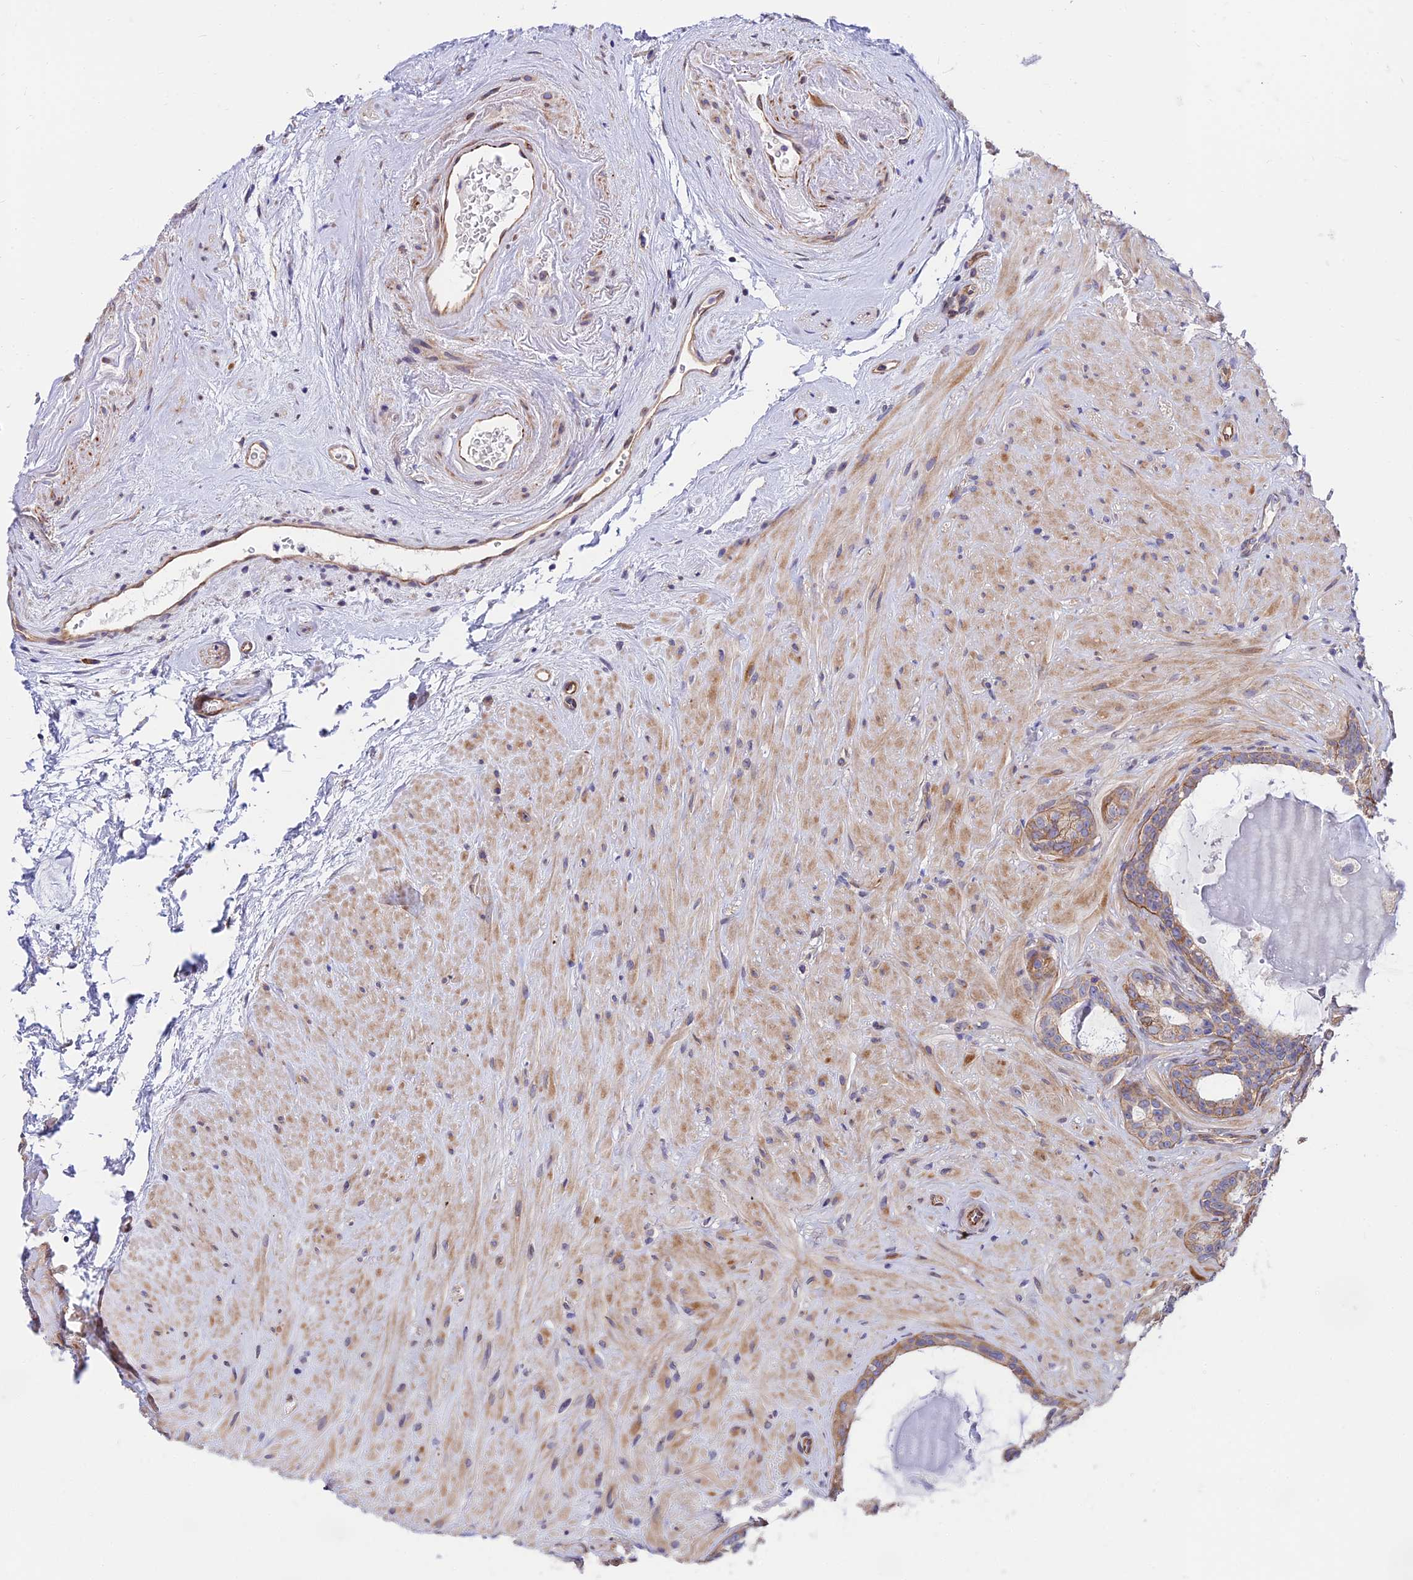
{"staining": {"intensity": "moderate", "quantity": "25%-75%", "location": "cytoplasmic/membranous"}, "tissue": "seminal vesicle", "cell_type": "Glandular cells", "image_type": "normal", "snomed": [{"axis": "morphology", "description": "Normal tissue, NOS"}, {"axis": "topography", "description": "Prostate"}, {"axis": "topography", "description": "Seminal veicle"}], "caption": "Seminal vesicle stained for a protein exhibits moderate cytoplasmic/membranous positivity in glandular cells. The staining was performed using DAB to visualize the protein expression in brown, while the nuclei were stained in blue with hematoxylin (Magnification: 20x).", "gene": "EXOC3L4", "patient": {"sex": "male", "age": 79}}